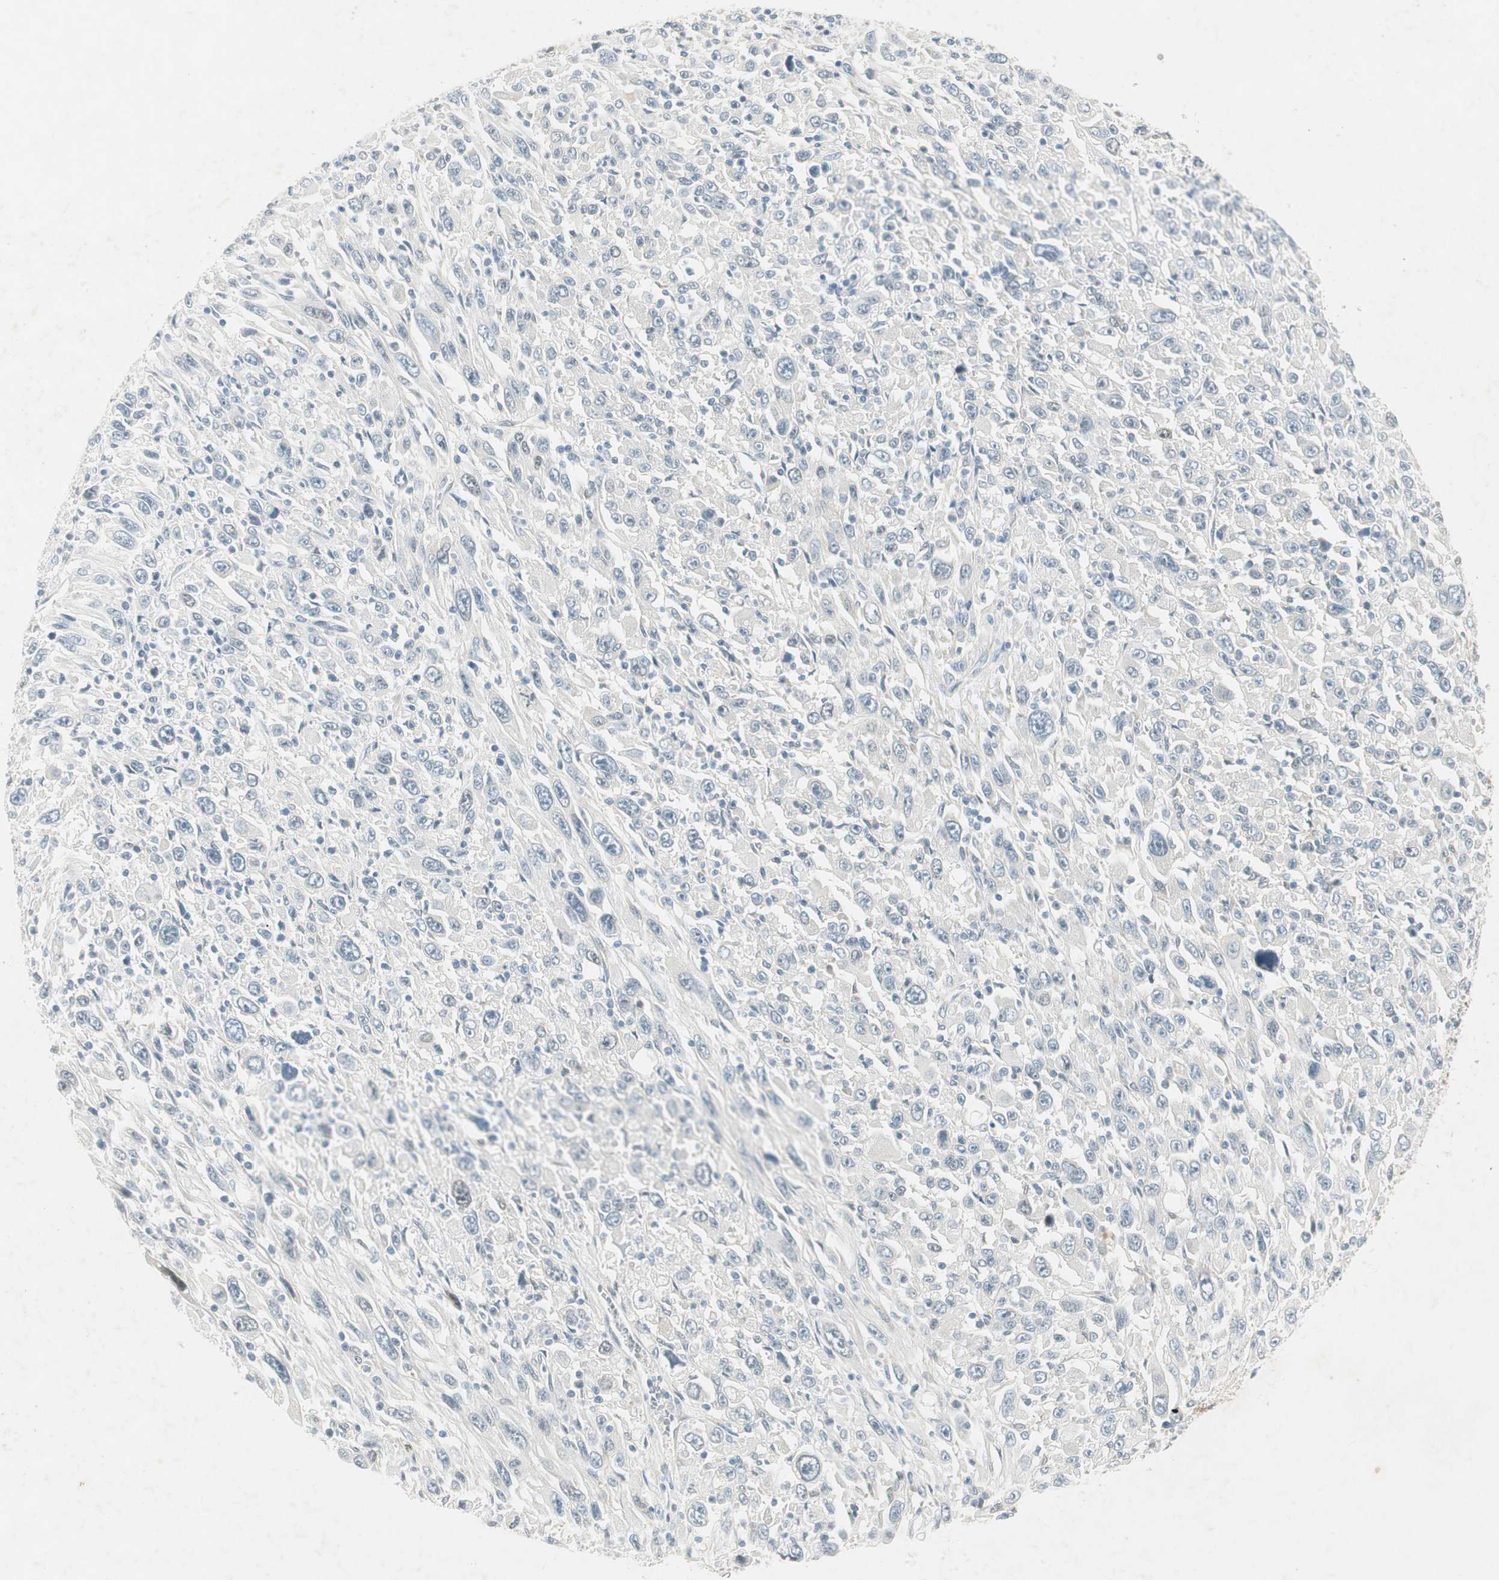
{"staining": {"intensity": "negative", "quantity": "none", "location": "none"}, "tissue": "melanoma", "cell_type": "Tumor cells", "image_type": "cancer", "snomed": [{"axis": "morphology", "description": "Malignant melanoma, Metastatic site"}, {"axis": "topography", "description": "Skin"}], "caption": "High power microscopy micrograph of an immunohistochemistry histopathology image of malignant melanoma (metastatic site), revealing no significant expression in tumor cells. (Immunohistochemistry (ihc), brightfield microscopy, high magnification).", "gene": "STON1-GTF2A1L", "patient": {"sex": "female", "age": 56}}